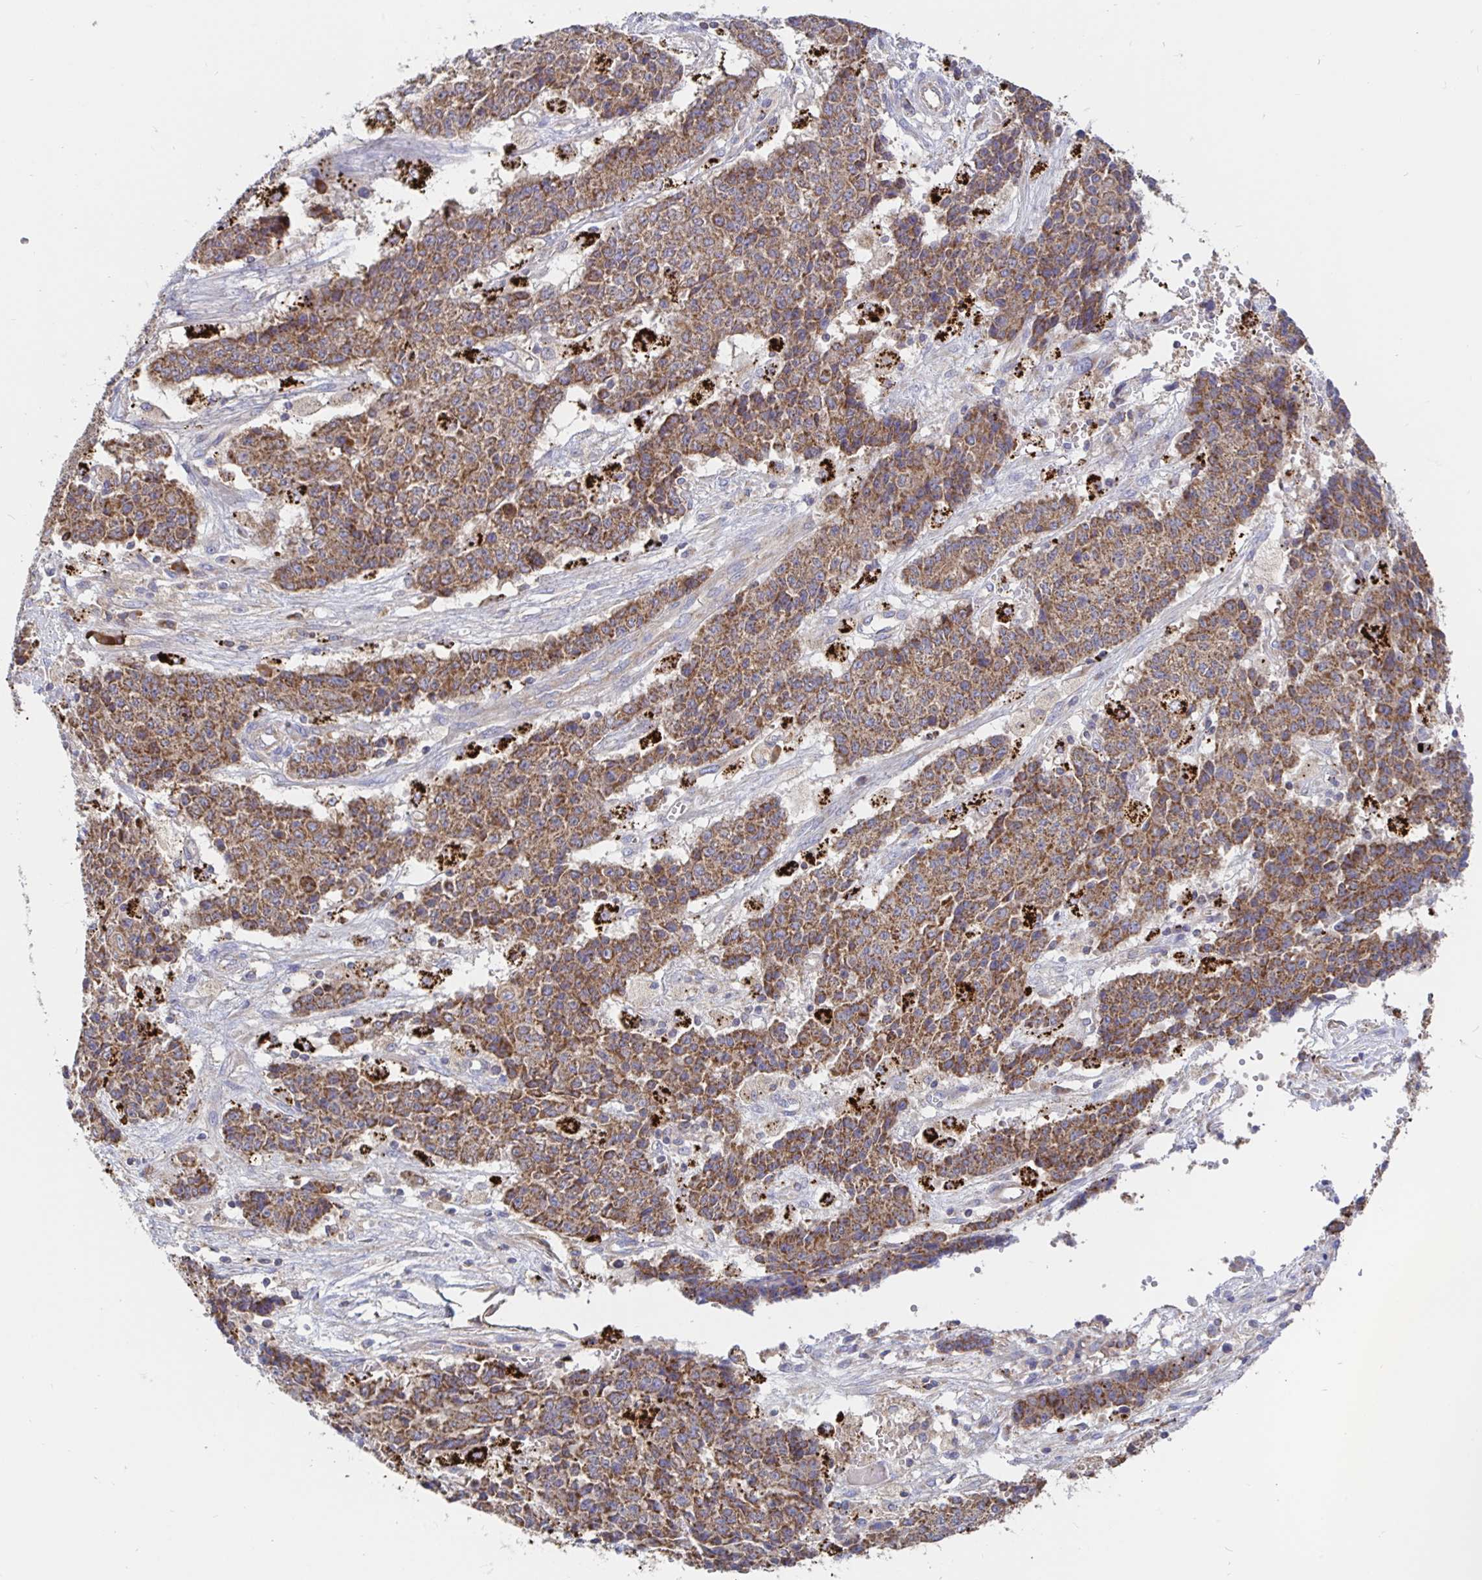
{"staining": {"intensity": "moderate", "quantity": ">75%", "location": "cytoplasmic/membranous"}, "tissue": "ovarian cancer", "cell_type": "Tumor cells", "image_type": "cancer", "snomed": [{"axis": "morphology", "description": "Carcinoma, endometroid"}, {"axis": "topography", "description": "Ovary"}], "caption": "Ovarian cancer (endometroid carcinoma) tissue exhibits moderate cytoplasmic/membranous positivity in about >75% of tumor cells (DAB = brown stain, brightfield microscopy at high magnification).", "gene": "PRDX3", "patient": {"sex": "female", "age": 42}}